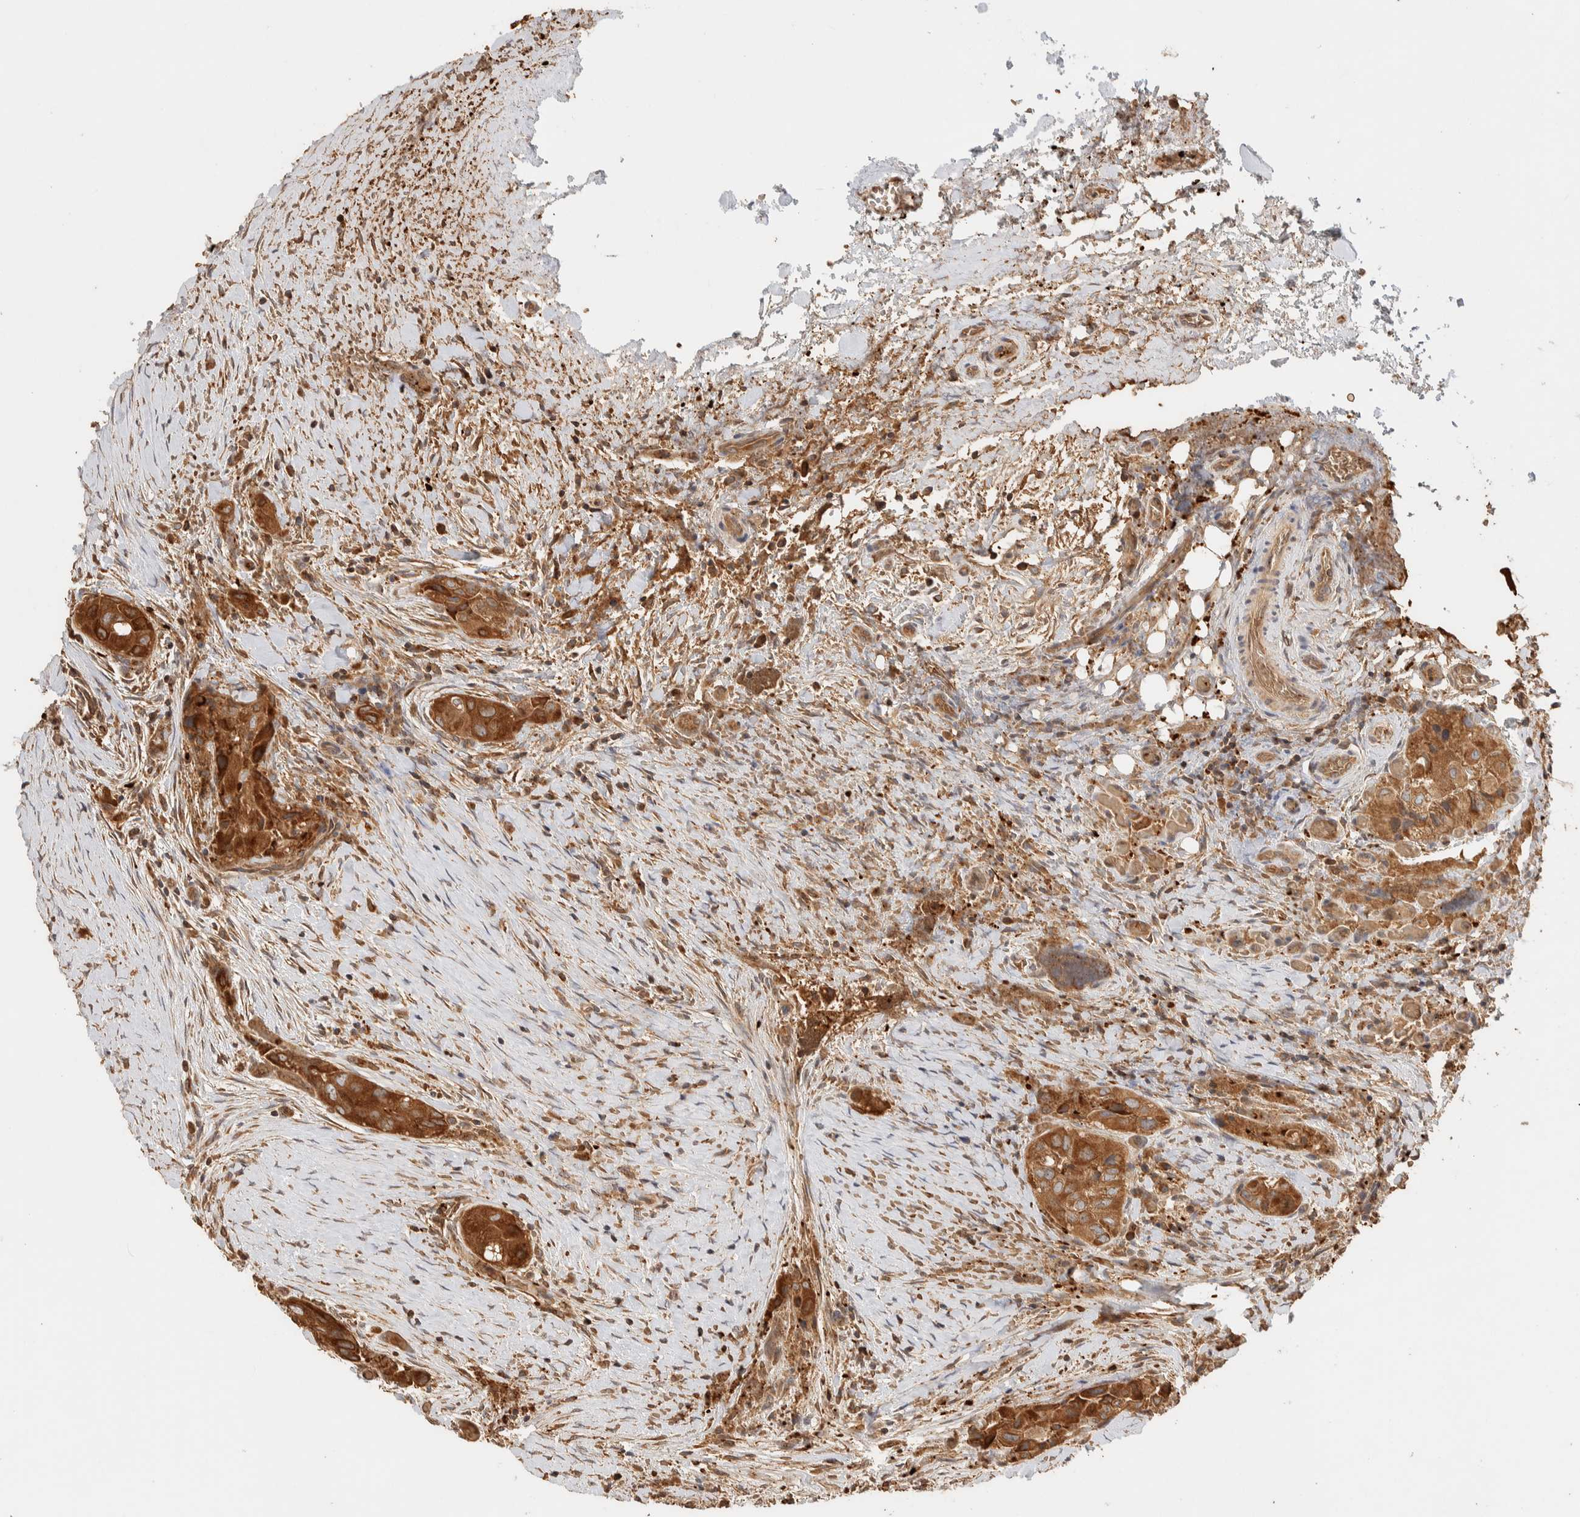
{"staining": {"intensity": "strong", "quantity": ">75%", "location": "cytoplasmic/membranous"}, "tissue": "thyroid cancer", "cell_type": "Tumor cells", "image_type": "cancer", "snomed": [{"axis": "morphology", "description": "Papillary adenocarcinoma, NOS"}, {"axis": "topography", "description": "Thyroid gland"}], "caption": "Protein staining by IHC shows strong cytoplasmic/membranous positivity in about >75% of tumor cells in thyroid cancer.", "gene": "TTI2", "patient": {"sex": "female", "age": 59}}